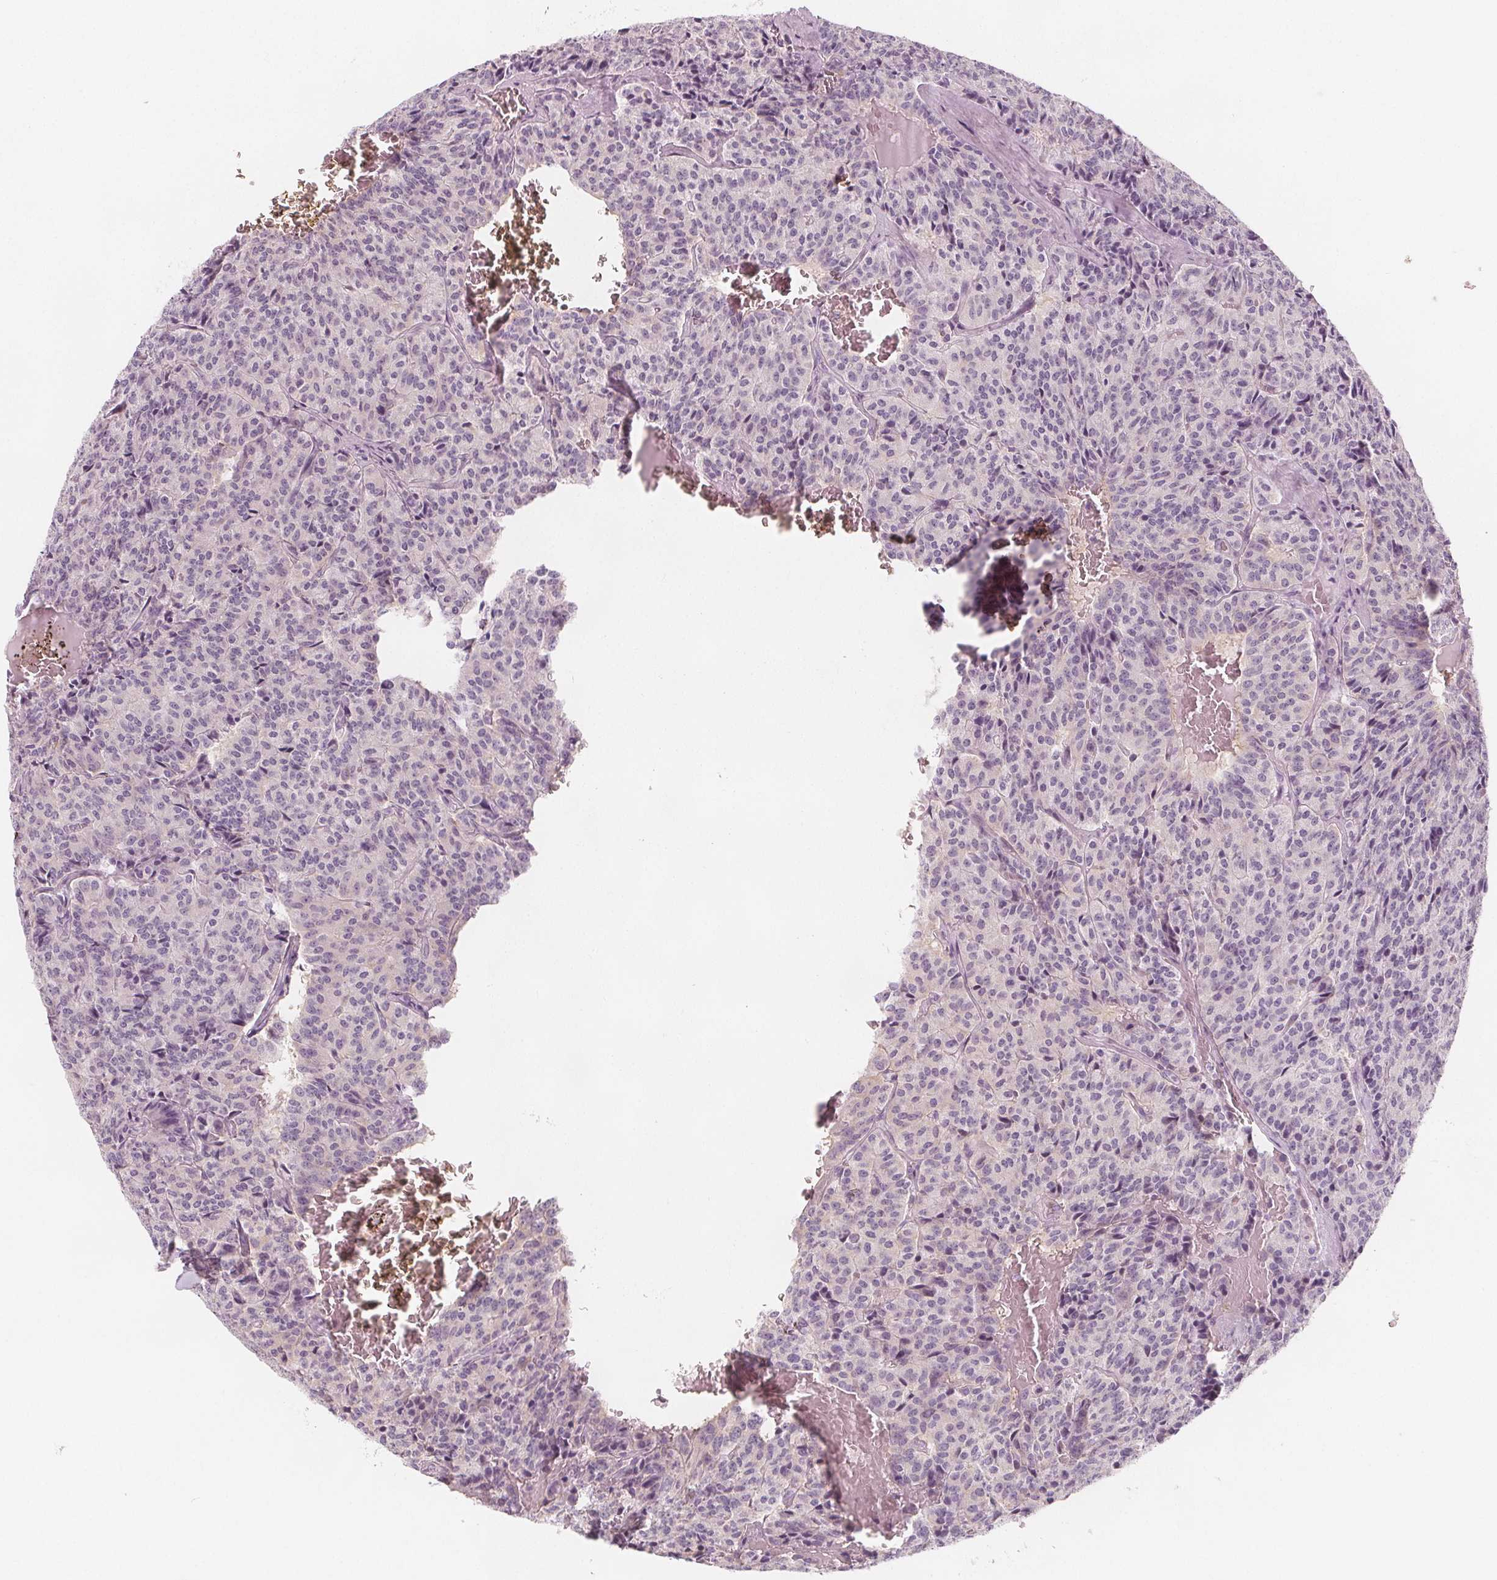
{"staining": {"intensity": "negative", "quantity": "none", "location": "none"}, "tissue": "carcinoid", "cell_type": "Tumor cells", "image_type": "cancer", "snomed": [{"axis": "morphology", "description": "Carcinoid, malignant, NOS"}, {"axis": "topography", "description": "Lung"}], "caption": "DAB (3,3'-diaminobenzidine) immunohistochemical staining of human carcinoid displays no significant positivity in tumor cells. The staining is performed using DAB brown chromogen with nuclei counter-stained in using hematoxylin.", "gene": "MAP1A", "patient": {"sex": "male", "age": 70}}